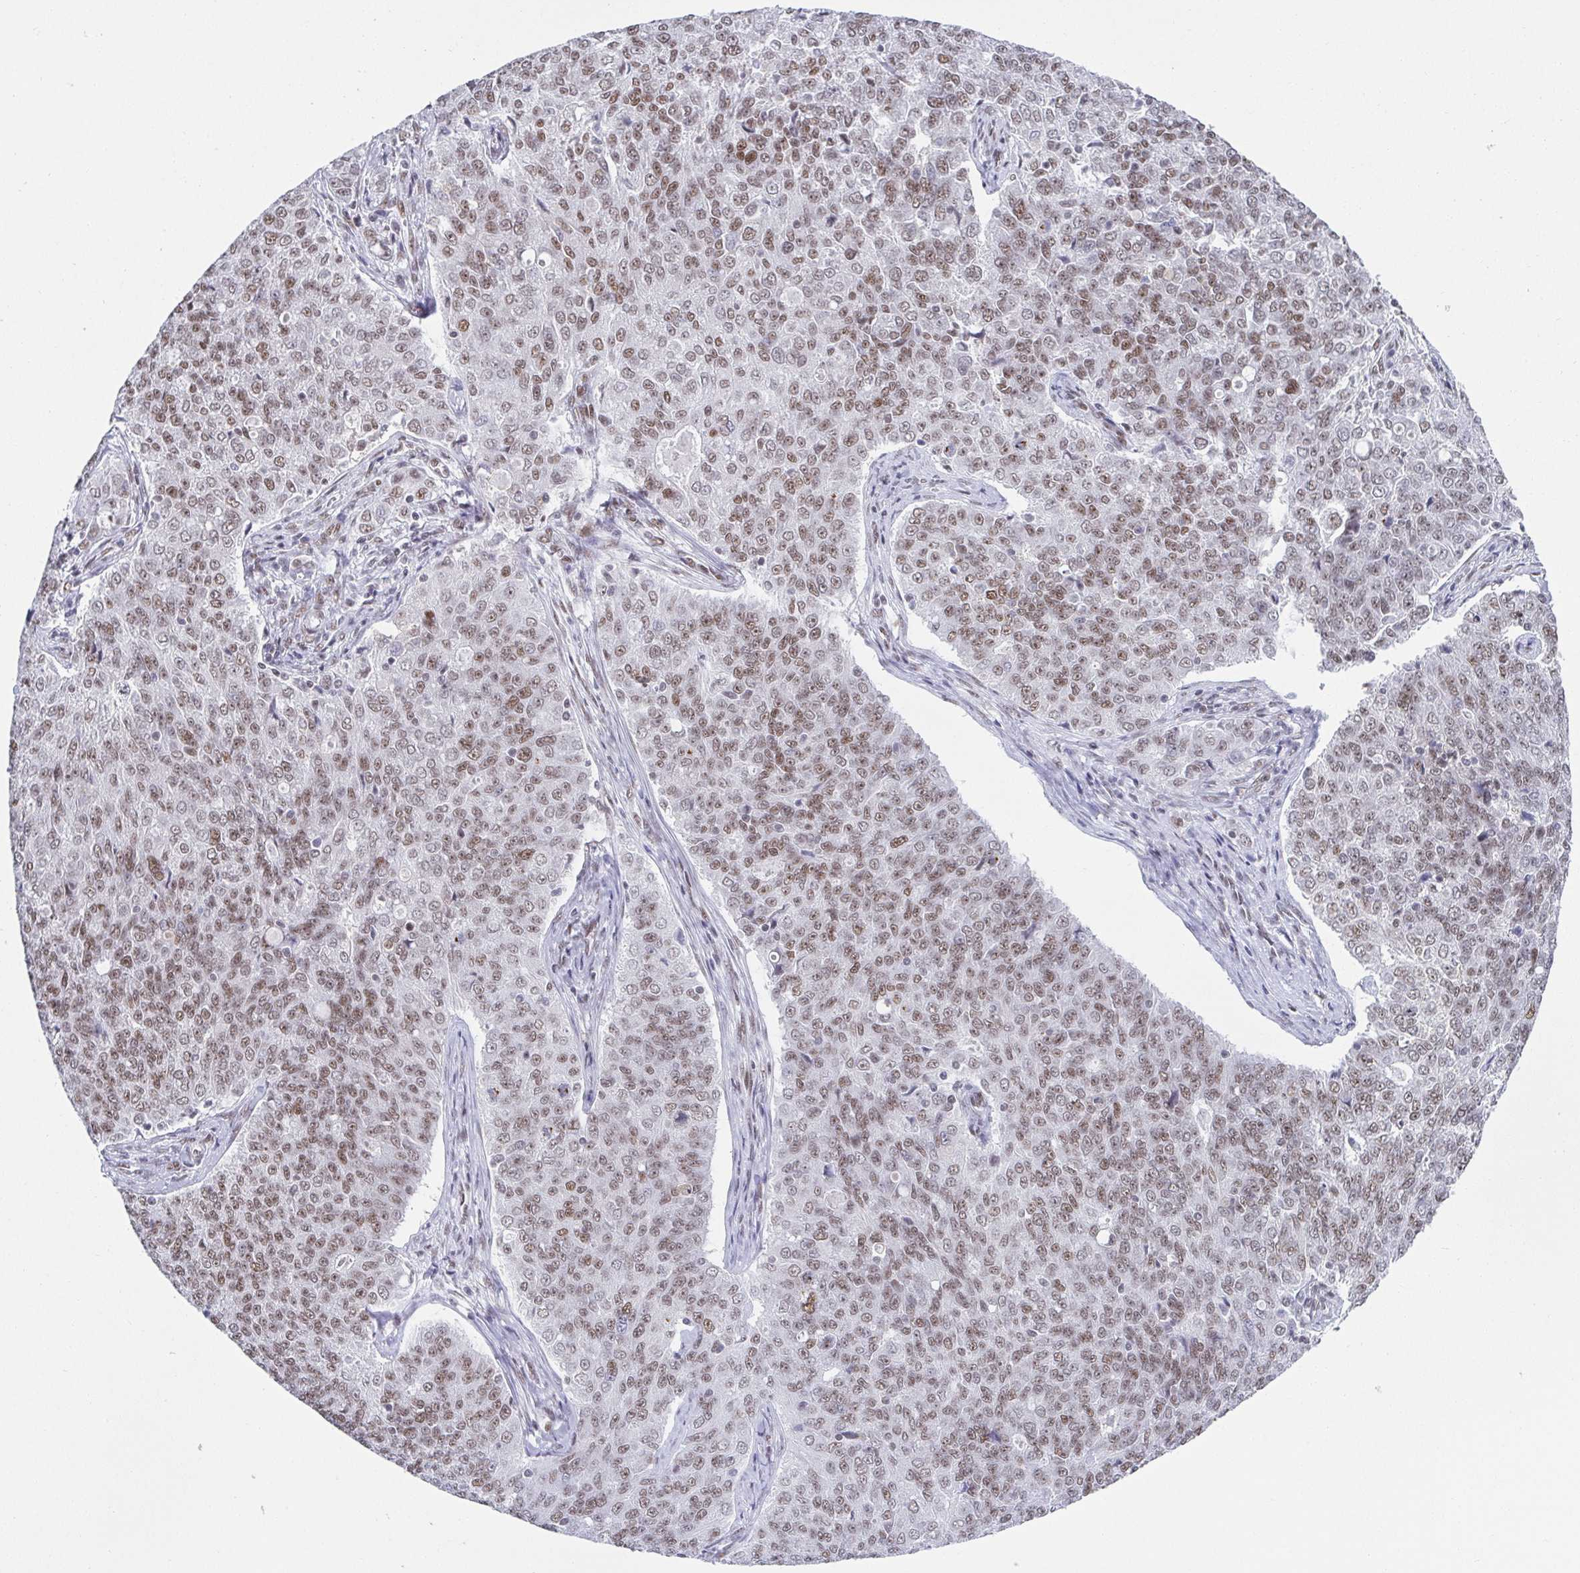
{"staining": {"intensity": "moderate", "quantity": ">75%", "location": "nuclear"}, "tissue": "endometrial cancer", "cell_type": "Tumor cells", "image_type": "cancer", "snomed": [{"axis": "morphology", "description": "Adenocarcinoma, NOS"}, {"axis": "topography", "description": "Endometrium"}], "caption": "Immunohistochemistry (IHC) of human adenocarcinoma (endometrial) displays medium levels of moderate nuclear staining in approximately >75% of tumor cells.", "gene": "SLC7A10", "patient": {"sex": "female", "age": 43}}